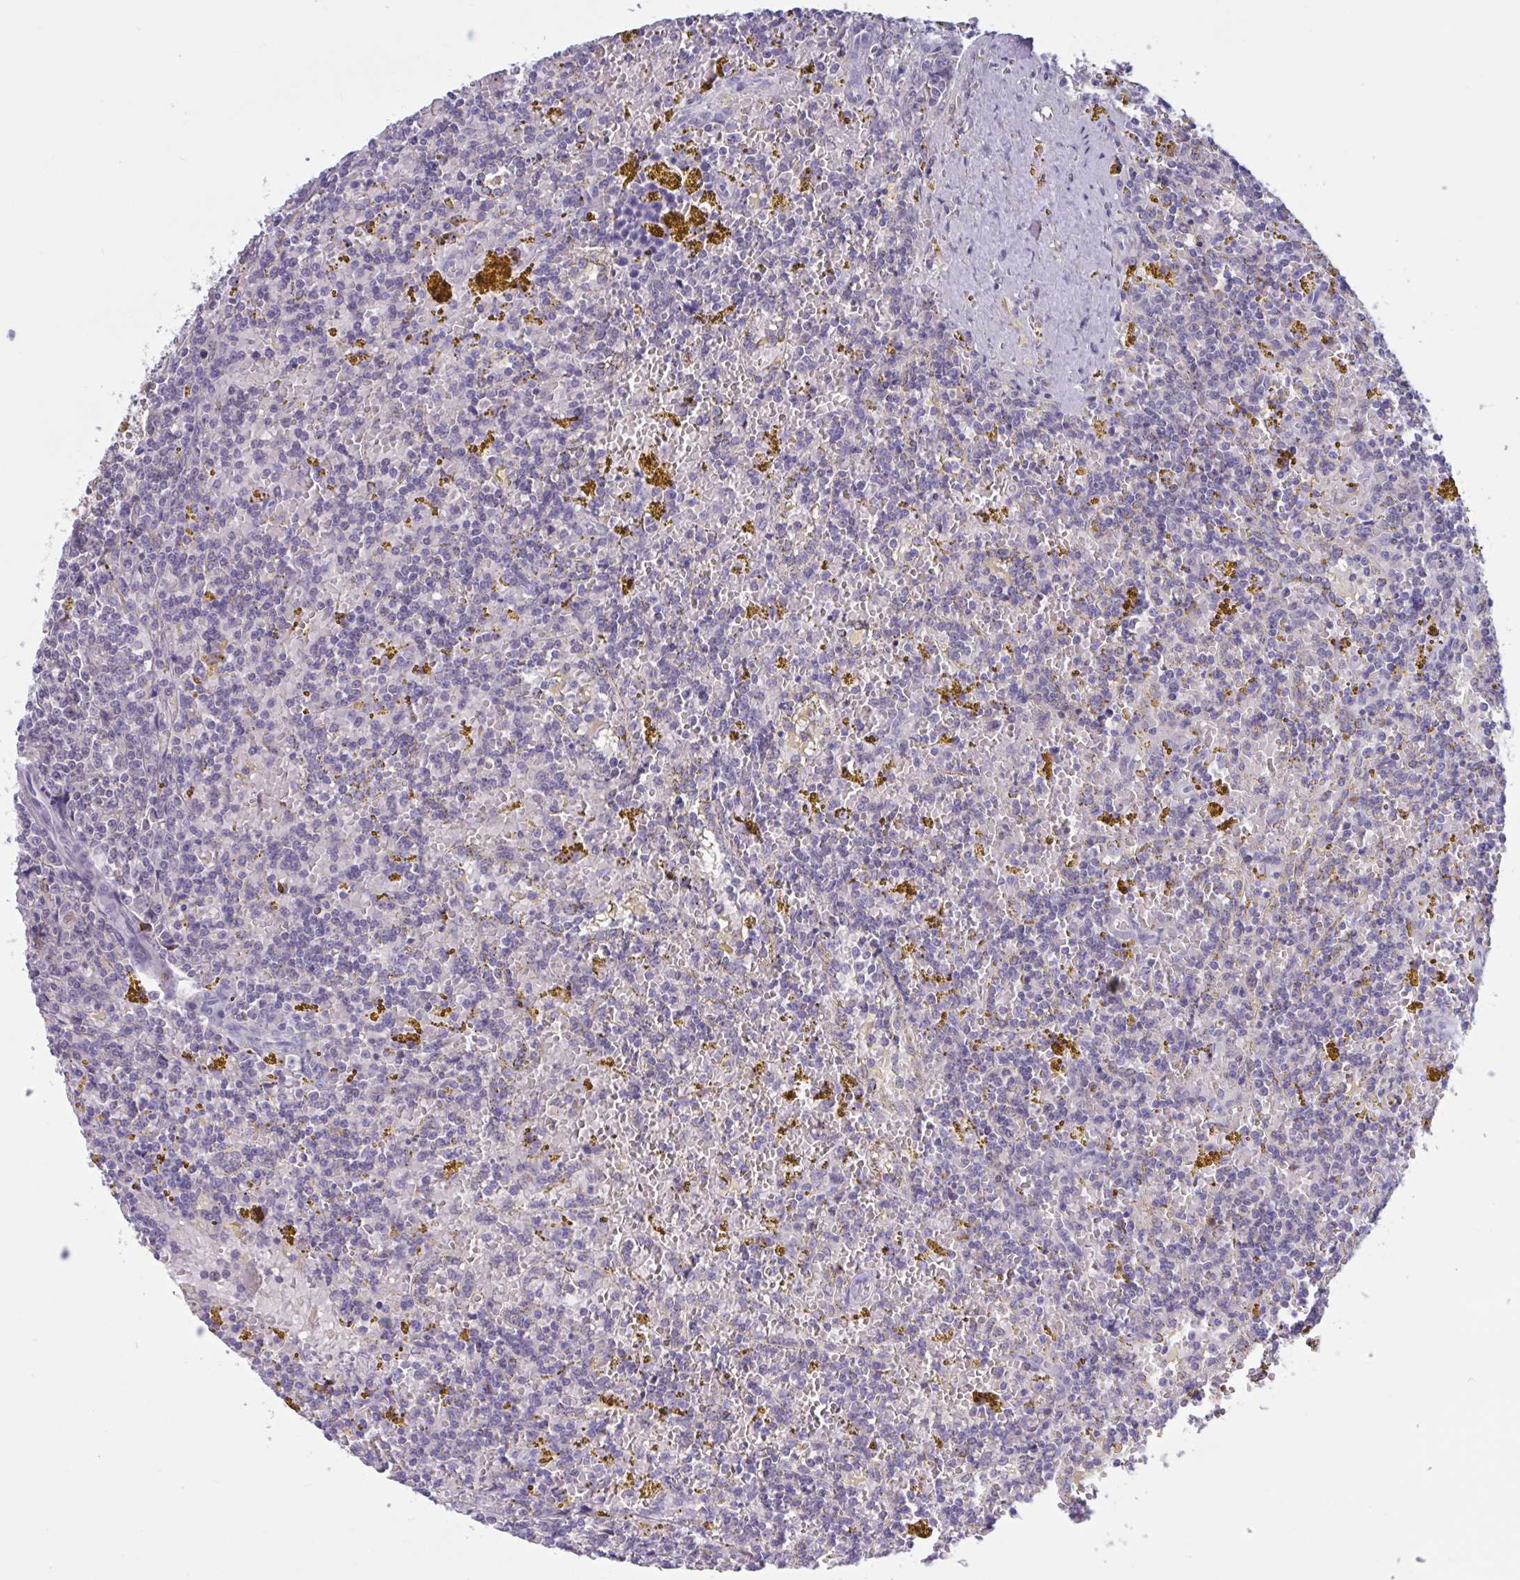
{"staining": {"intensity": "negative", "quantity": "none", "location": "none"}, "tissue": "lymphoma", "cell_type": "Tumor cells", "image_type": "cancer", "snomed": [{"axis": "morphology", "description": "Malignant lymphoma, non-Hodgkin's type, Low grade"}, {"axis": "topography", "description": "Spleen"}, {"axis": "topography", "description": "Lymph node"}], "caption": "High power microscopy image of an IHC histopathology image of lymphoma, revealing no significant expression in tumor cells.", "gene": "TANK", "patient": {"sex": "female", "age": 66}}